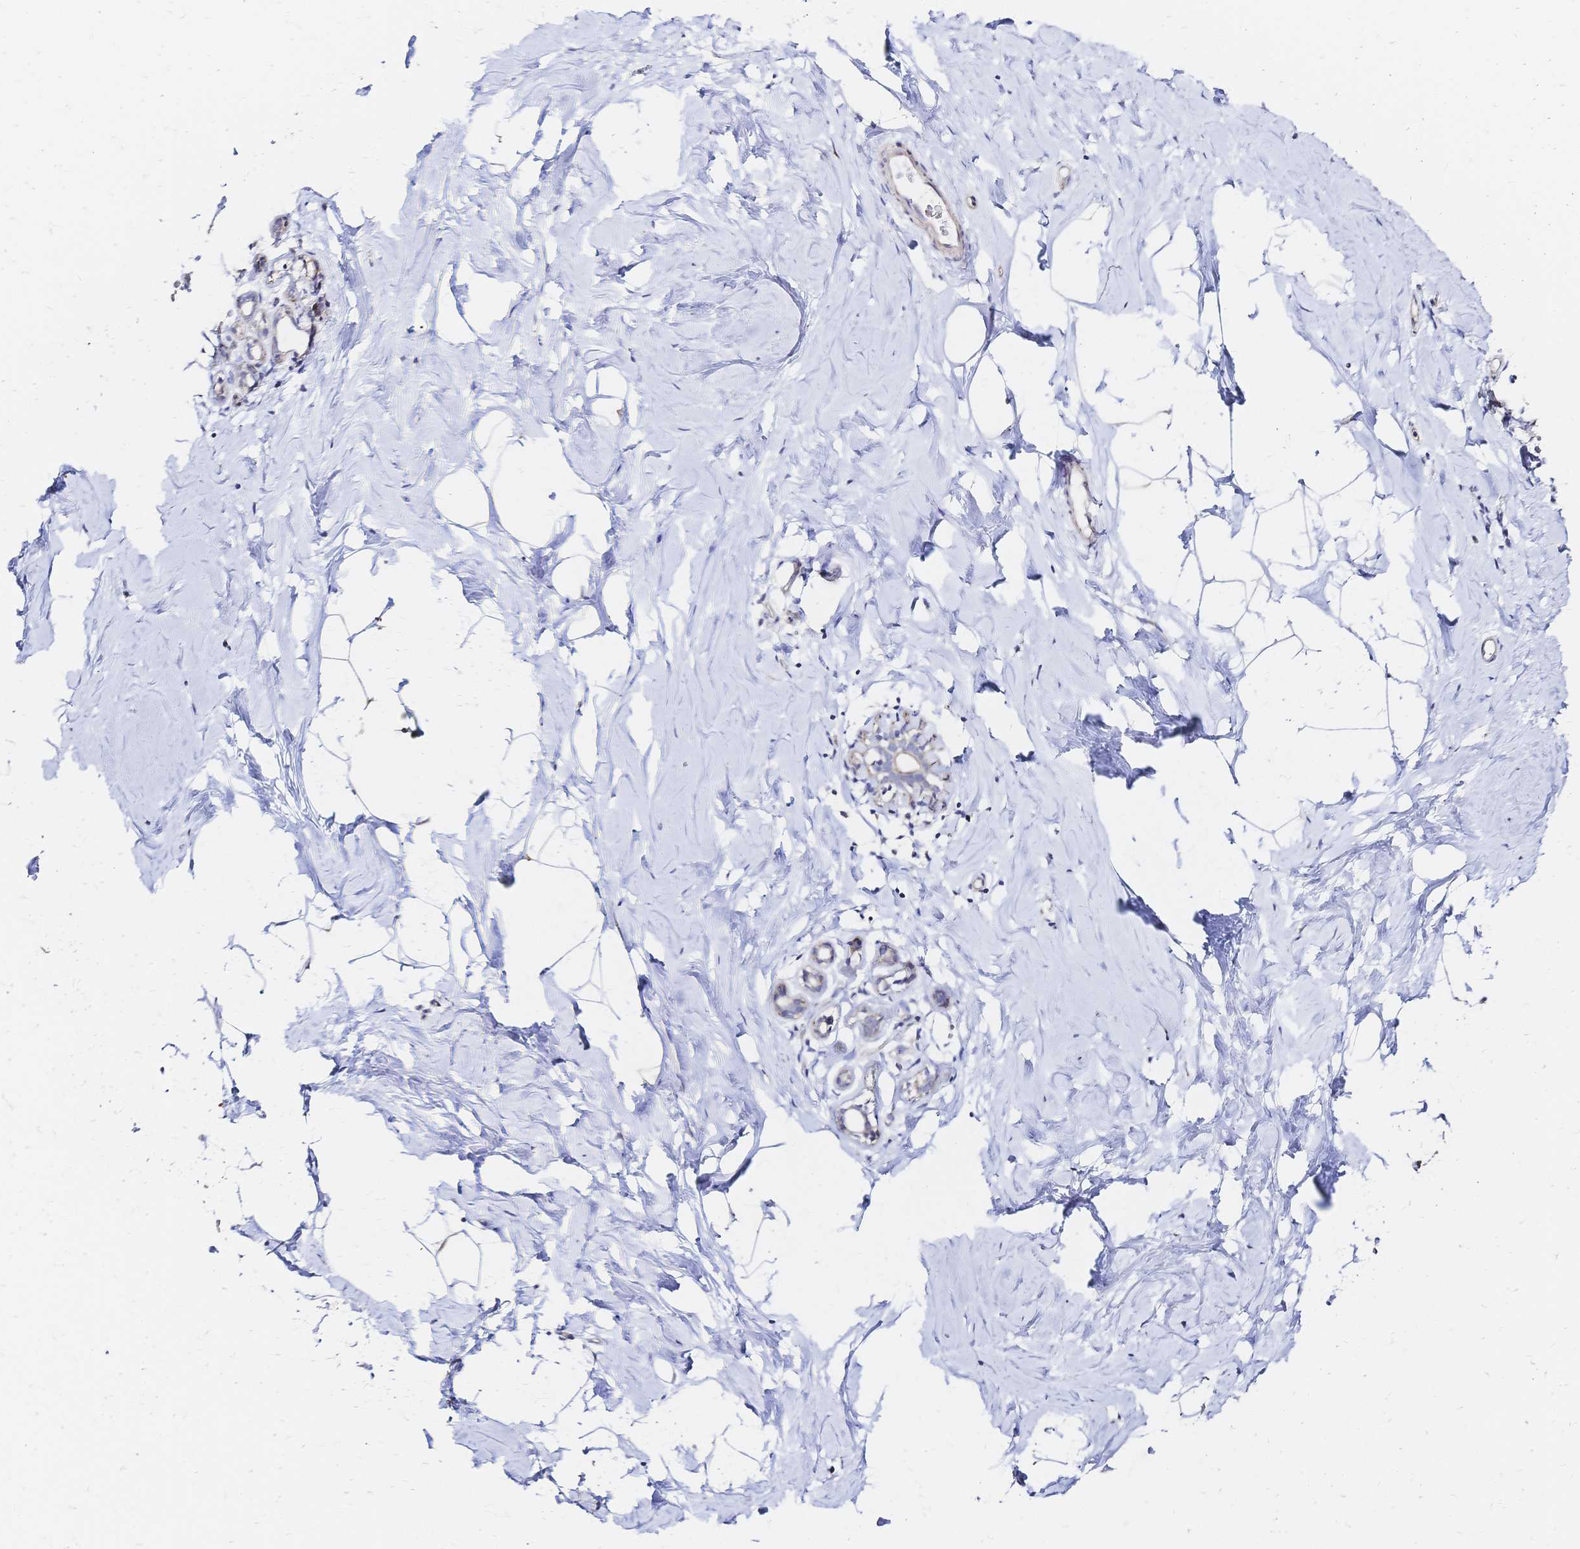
{"staining": {"intensity": "negative", "quantity": "none", "location": "none"}, "tissue": "breast", "cell_type": "Adipocytes", "image_type": "normal", "snomed": [{"axis": "morphology", "description": "Normal tissue, NOS"}, {"axis": "topography", "description": "Breast"}], "caption": "The photomicrograph displays no staining of adipocytes in unremarkable breast. (Immunohistochemistry, brightfield microscopy, high magnification).", "gene": "SLC5A1", "patient": {"sex": "female", "age": 32}}